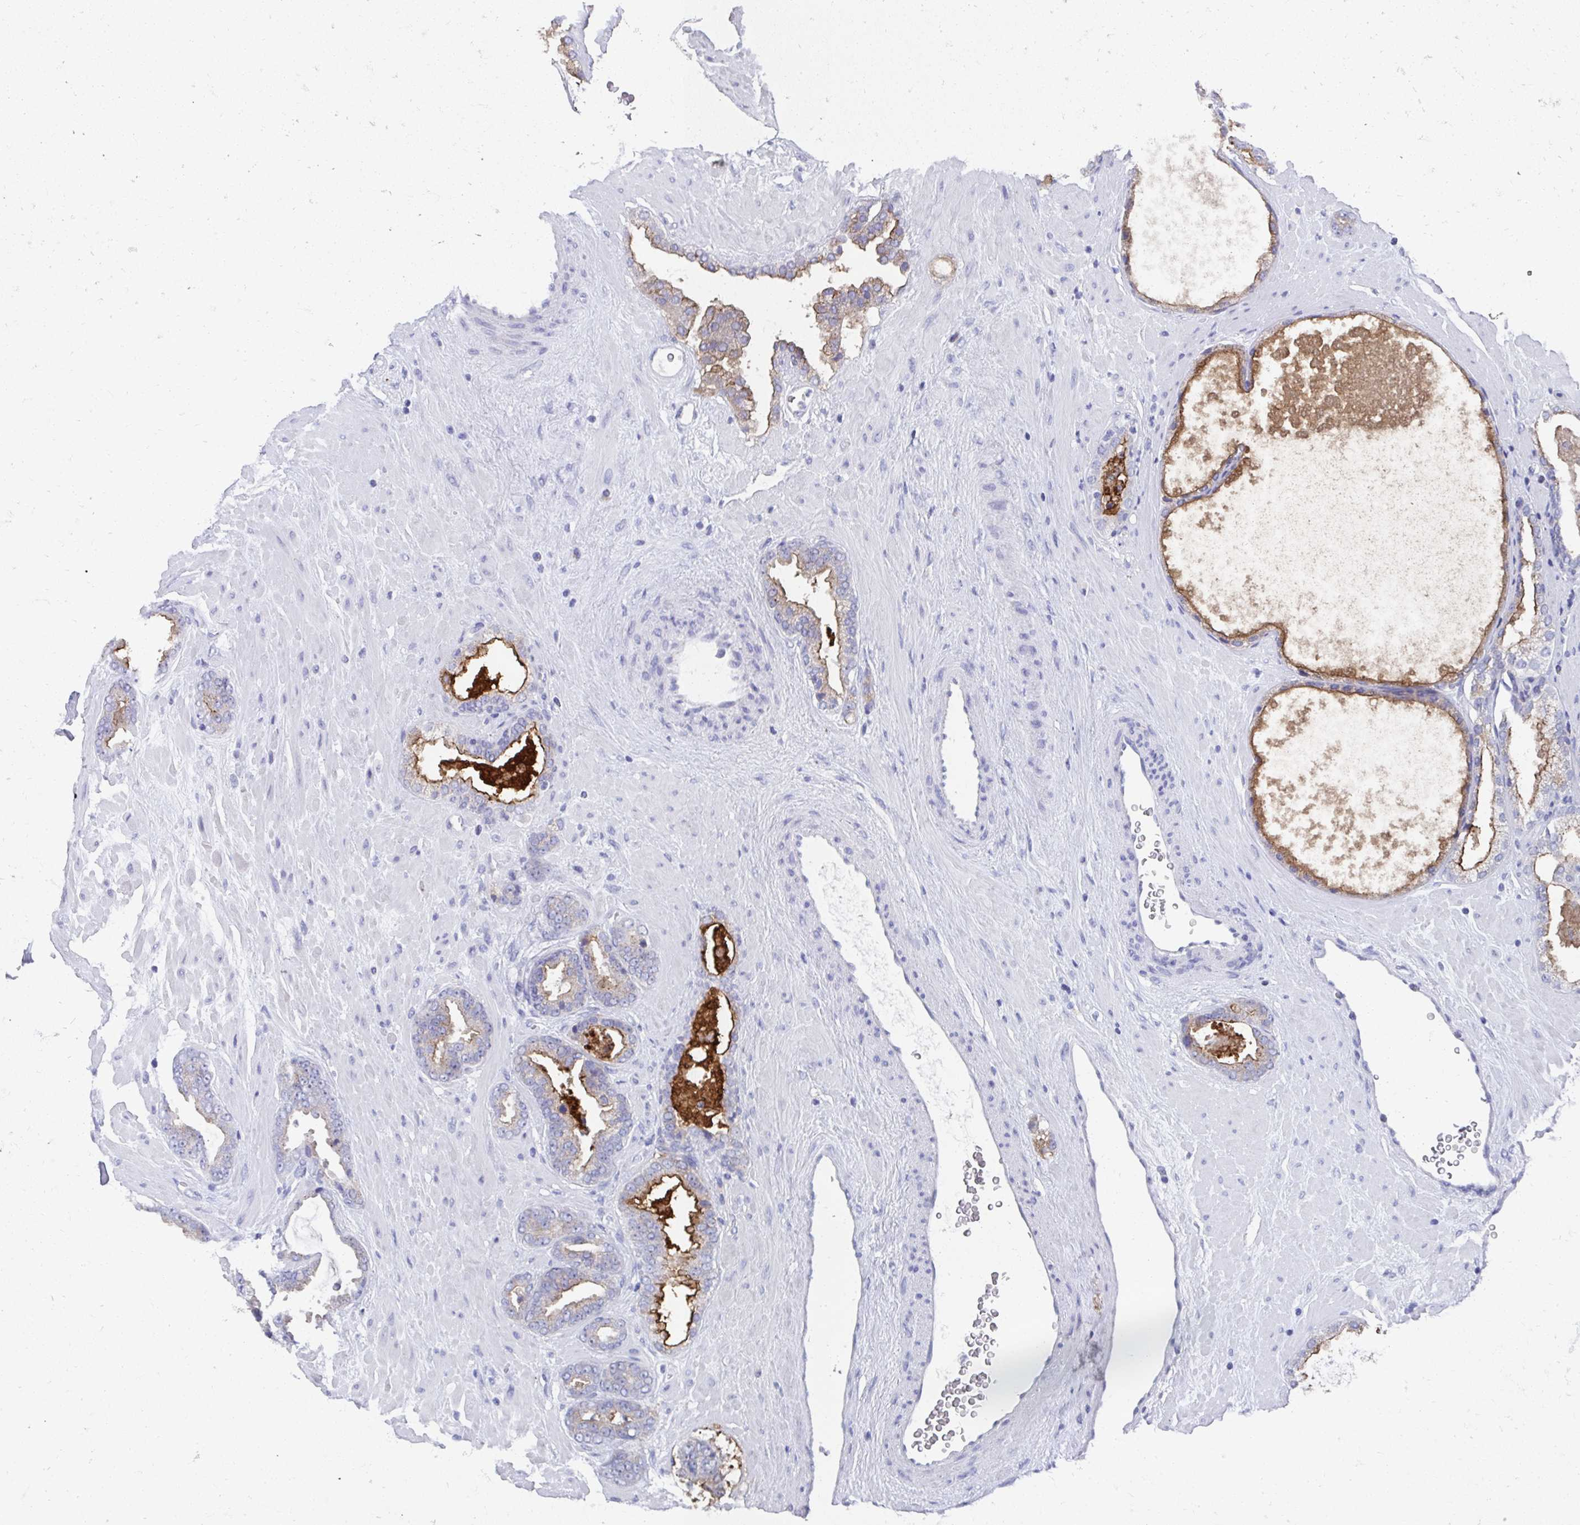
{"staining": {"intensity": "moderate", "quantity": "<25%", "location": "cytoplasmic/membranous"}, "tissue": "prostate cancer", "cell_type": "Tumor cells", "image_type": "cancer", "snomed": [{"axis": "morphology", "description": "Adenocarcinoma, Low grade"}, {"axis": "topography", "description": "Prostate"}], "caption": "A brown stain highlights moderate cytoplasmic/membranous positivity of a protein in low-grade adenocarcinoma (prostate) tumor cells.", "gene": "TMPRSS2", "patient": {"sex": "male", "age": 62}}